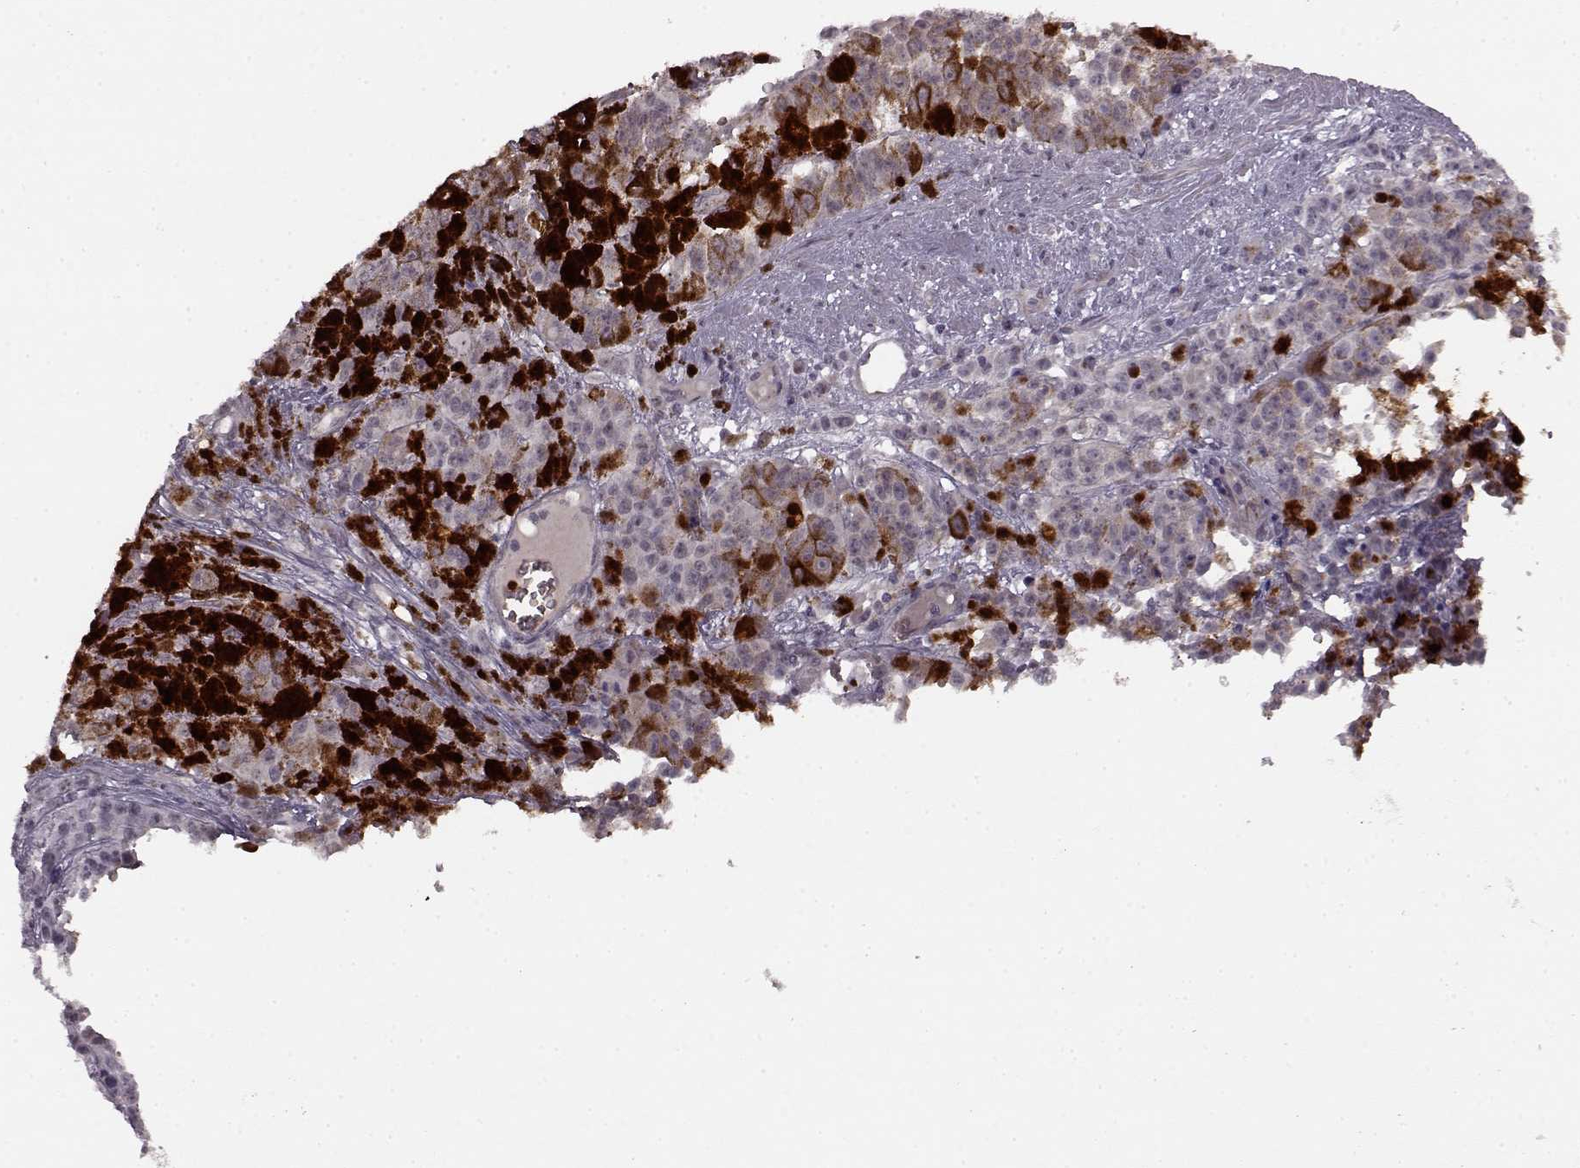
{"staining": {"intensity": "negative", "quantity": "none", "location": "none"}, "tissue": "melanoma", "cell_type": "Tumor cells", "image_type": "cancer", "snomed": [{"axis": "morphology", "description": "Malignant melanoma, NOS"}, {"axis": "topography", "description": "Skin"}], "caption": "Immunohistochemistry (IHC) of human melanoma reveals no staining in tumor cells. Nuclei are stained in blue.", "gene": "PROP1", "patient": {"sex": "female", "age": 58}}